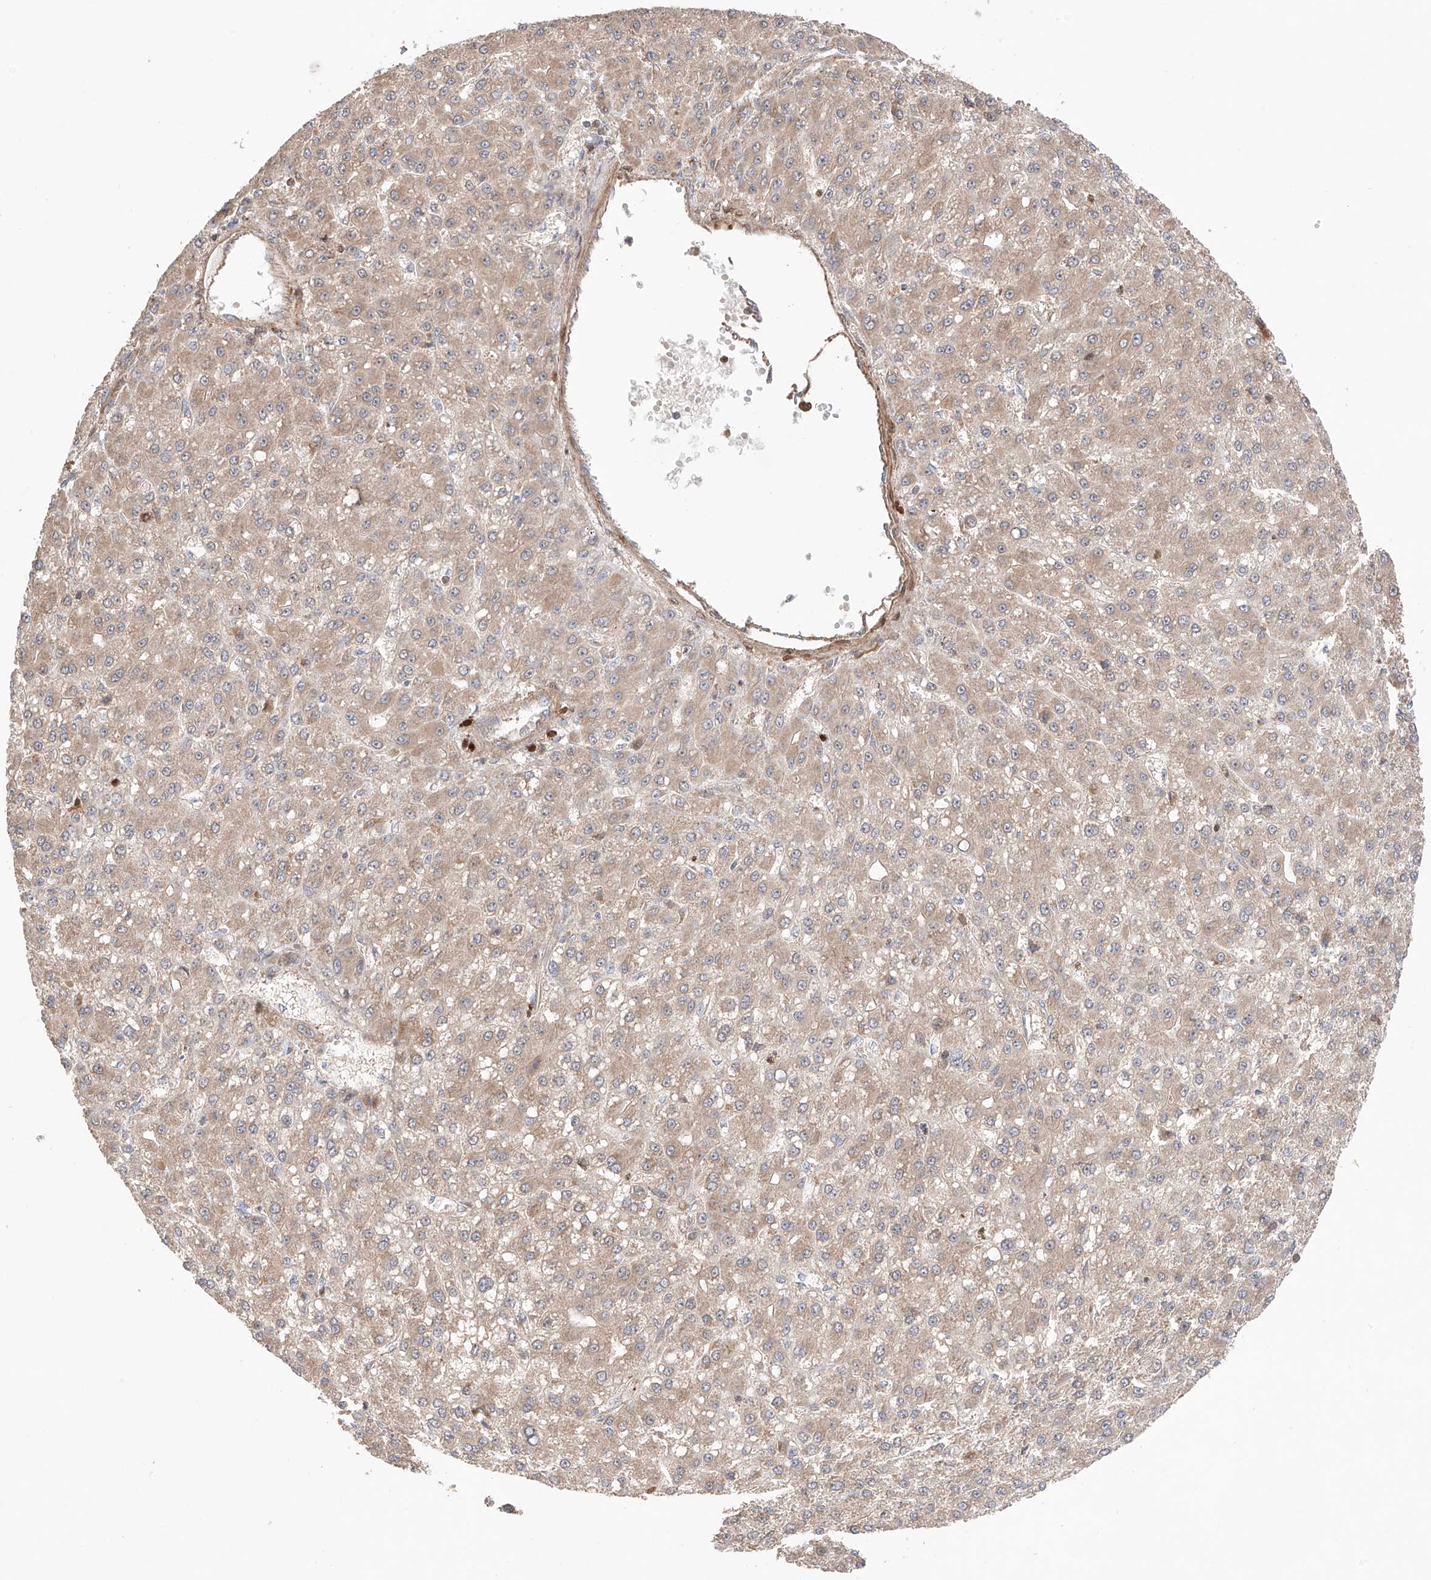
{"staining": {"intensity": "weak", "quantity": ">75%", "location": "cytoplasmic/membranous"}, "tissue": "liver cancer", "cell_type": "Tumor cells", "image_type": "cancer", "snomed": [{"axis": "morphology", "description": "Carcinoma, Hepatocellular, NOS"}, {"axis": "topography", "description": "Liver"}], "caption": "A low amount of weak cytoplasmic/membranous staining is appreciated in approximately >75% of tumor cells in liver cancer (hepatocellular carcinoma) tissue.", "gene": "IGSF22", "patient": {"sex": "male", "age": 67}}